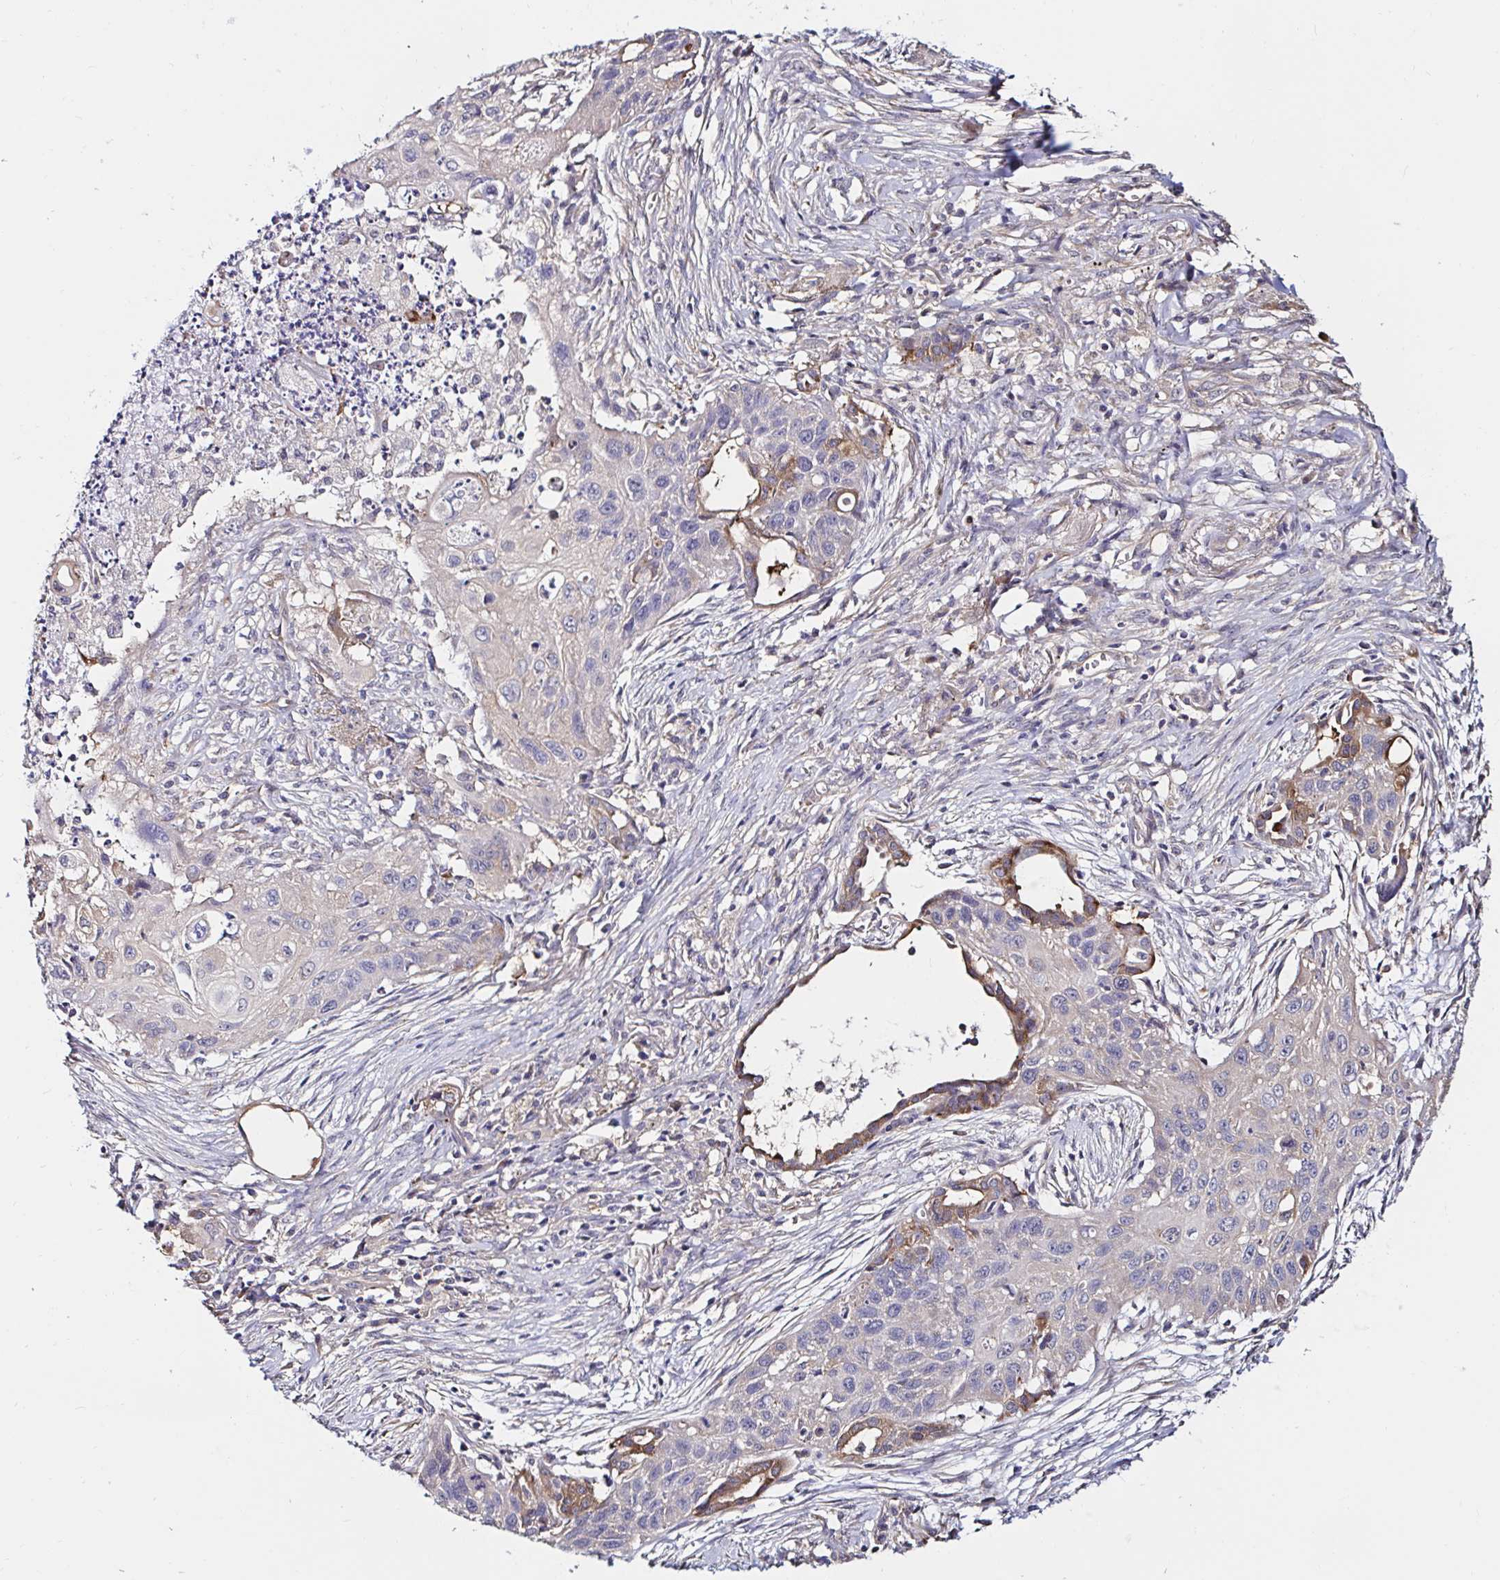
{"staining": {"intensity": "negative", "quantity": "none", "location": "none"}, "tissue": "lung cancer", "cell_type": "Tumor cells", "image_type": "cancer", "snomed": [{"axis": "morphology", "description": "Squamous cell carcinoma, NOS"}, {"axis": "topography", "description": "Lung"}], "caption": "Human lung squamous cell carcinoma stained for a protein using IHC reveals no expression in tumor cells.", "gene": "RSRP1", "patient": {"sex": "male", "age": 71}}